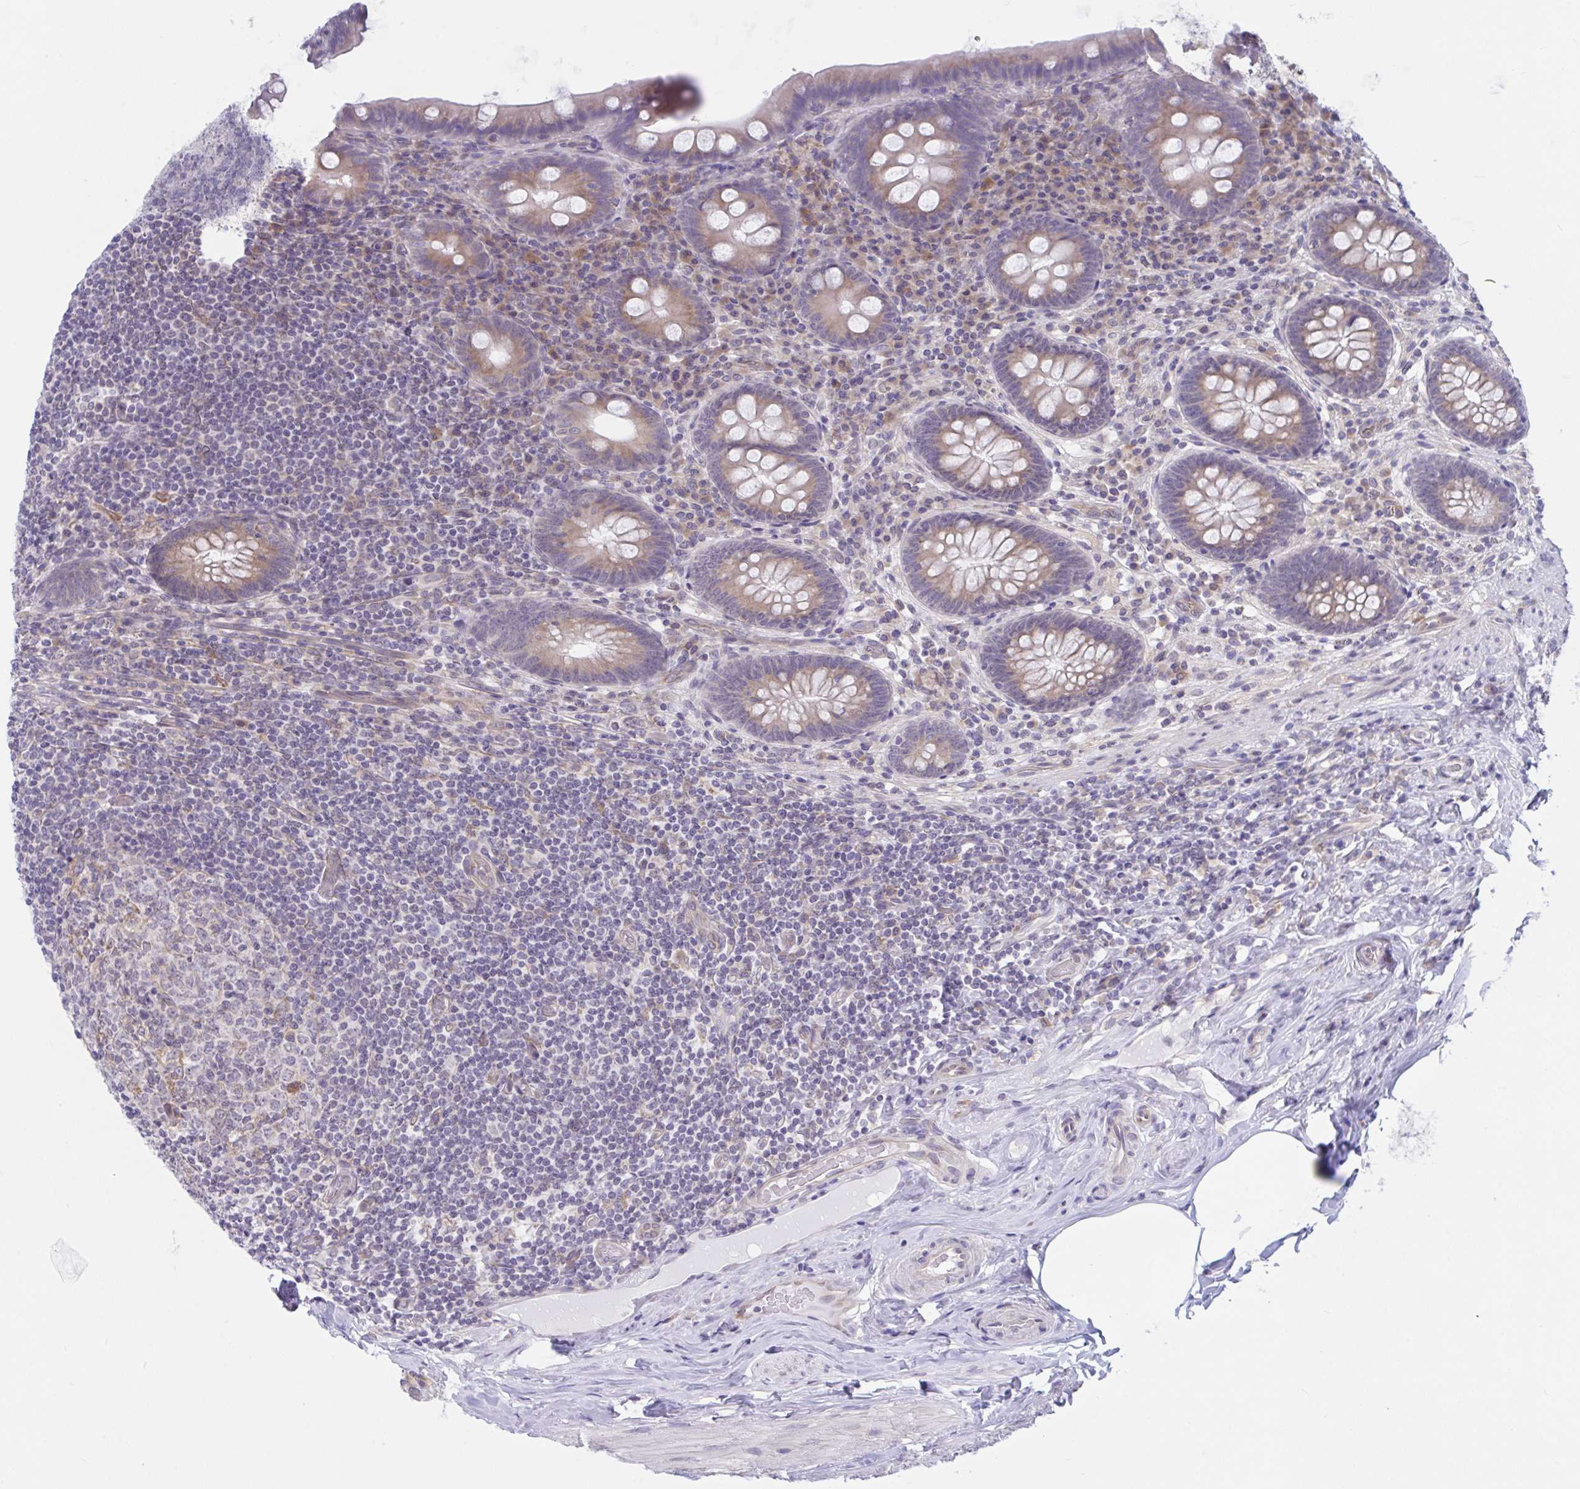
{"staining": {"intensity": "moderate", "quantity": ">75%", "location": "cytoplasmic/membranous"}, "tissue": "appendix", "cell_type": "Glandular cells", "image_type": "normal", "snomed": [{"axis": "morphology", "description": "Normal tissue, NOS"}, {"axis": "topography", "description": "Appendix"}], "caption": "The immunohistochemical stain labels moderate cytoplasmic/membranous positivity in glandular cells of normal appendix. The protein of interest is shown in brown color, while the nuclei are stained blue.", "gene": "CAMLG", "patient": {"sex": "male", "age": 71}}